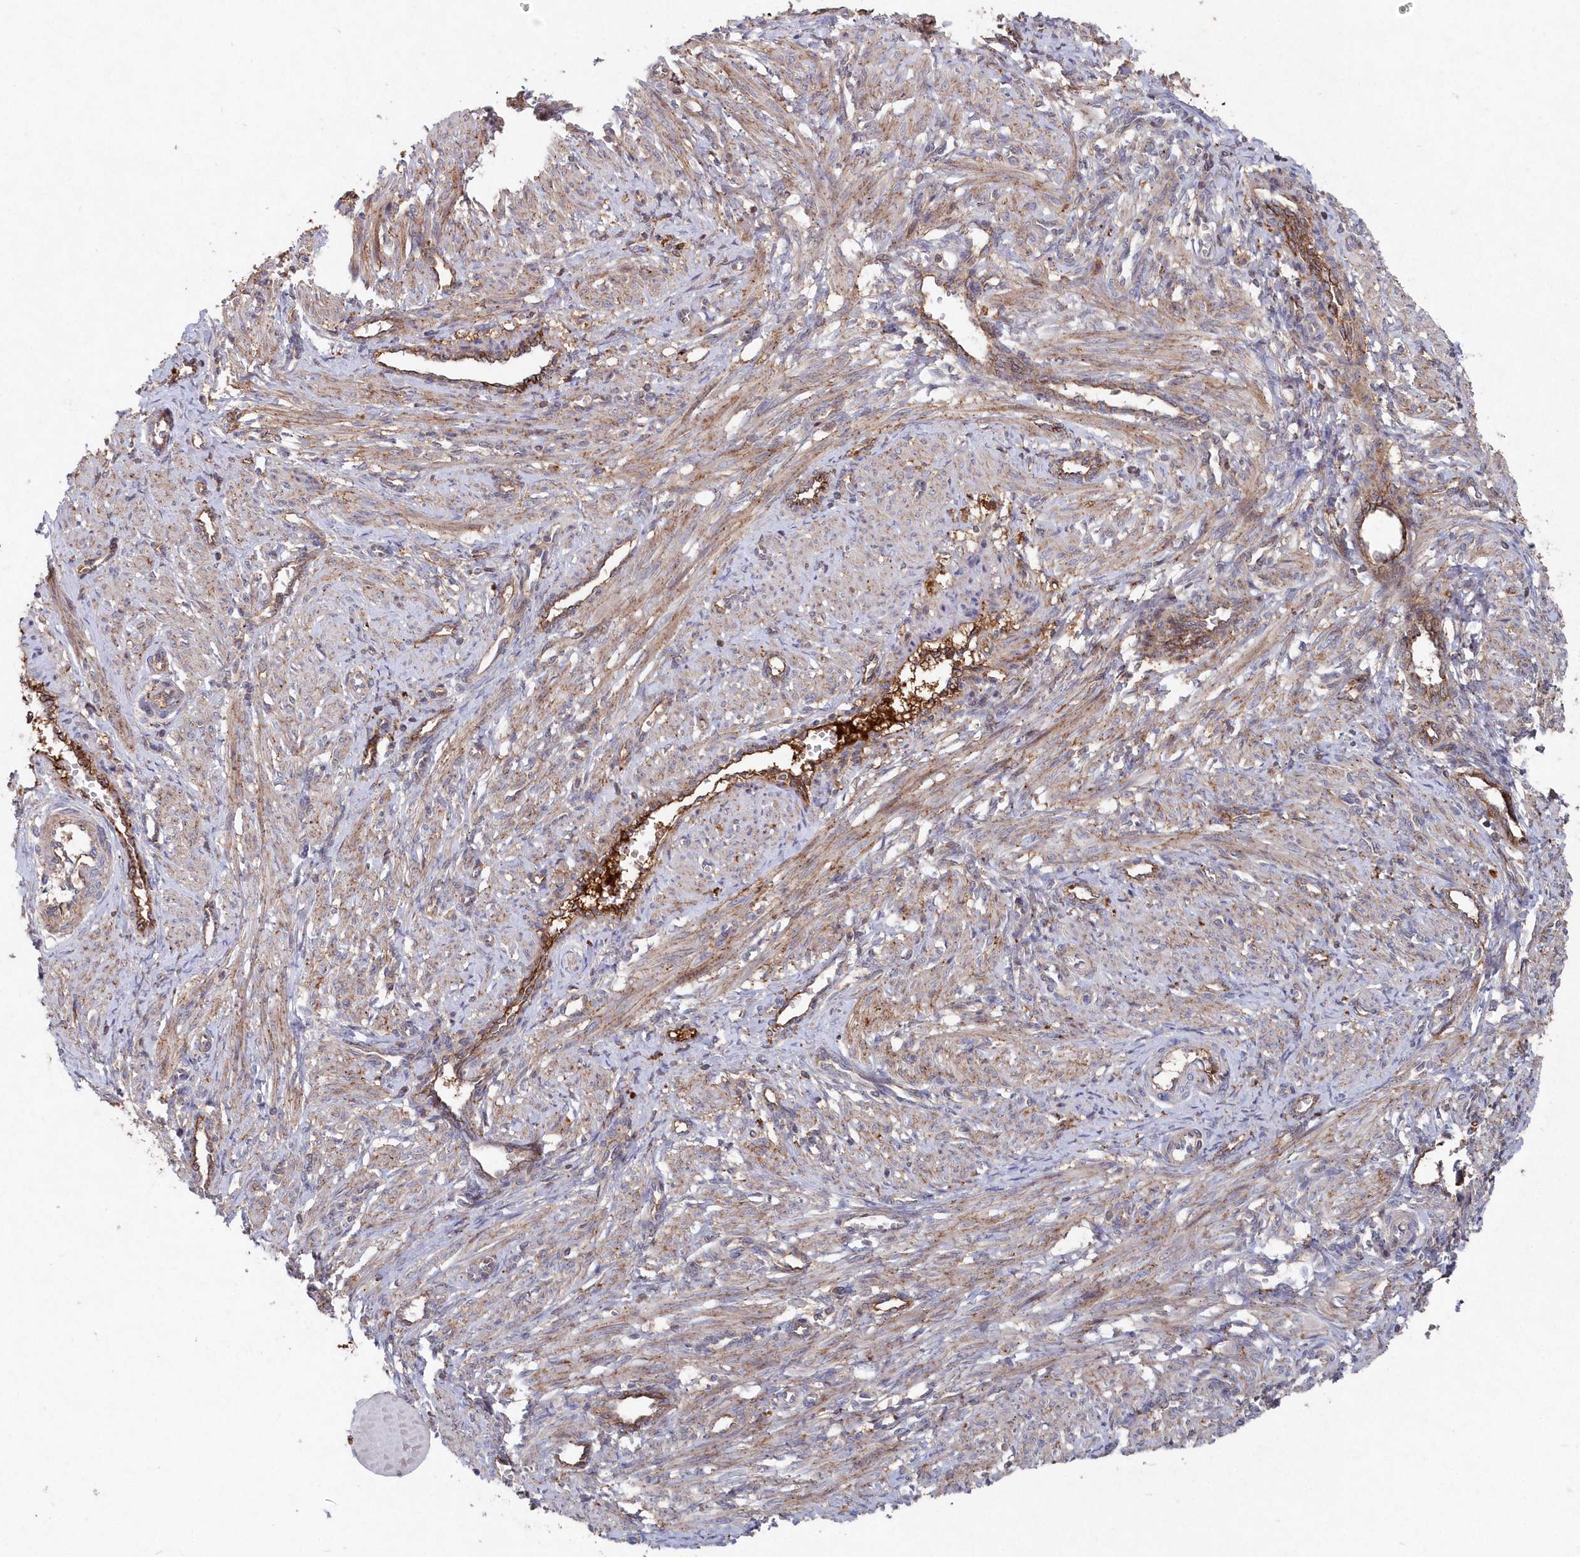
{"staining": {"intensity": "weak", "quantity": "25%-75%", "location": "cytoplasmic/membranous"}, "tissue": "smooth muscle", "cell_type": "Smooth muscle cells", "image_type": "normal", "snomed": [{"axis": "morphology", "description": "Normal tissue, NOS"}, {"axis": "topography", "description": "Endometrium"}], "caption": "Smooth muscle stained for a protein displays weak cytoplasmic/membranous positivity in smooth muscle cells. The protein is stained brown, and the nuclei are stained in blue (DAB (3,3'-diaminobenzidine) IHC with brightfield microscopy, high magnification).", "gene": "ABHD14B", "patient": {"sex": "female", "age": 33}}